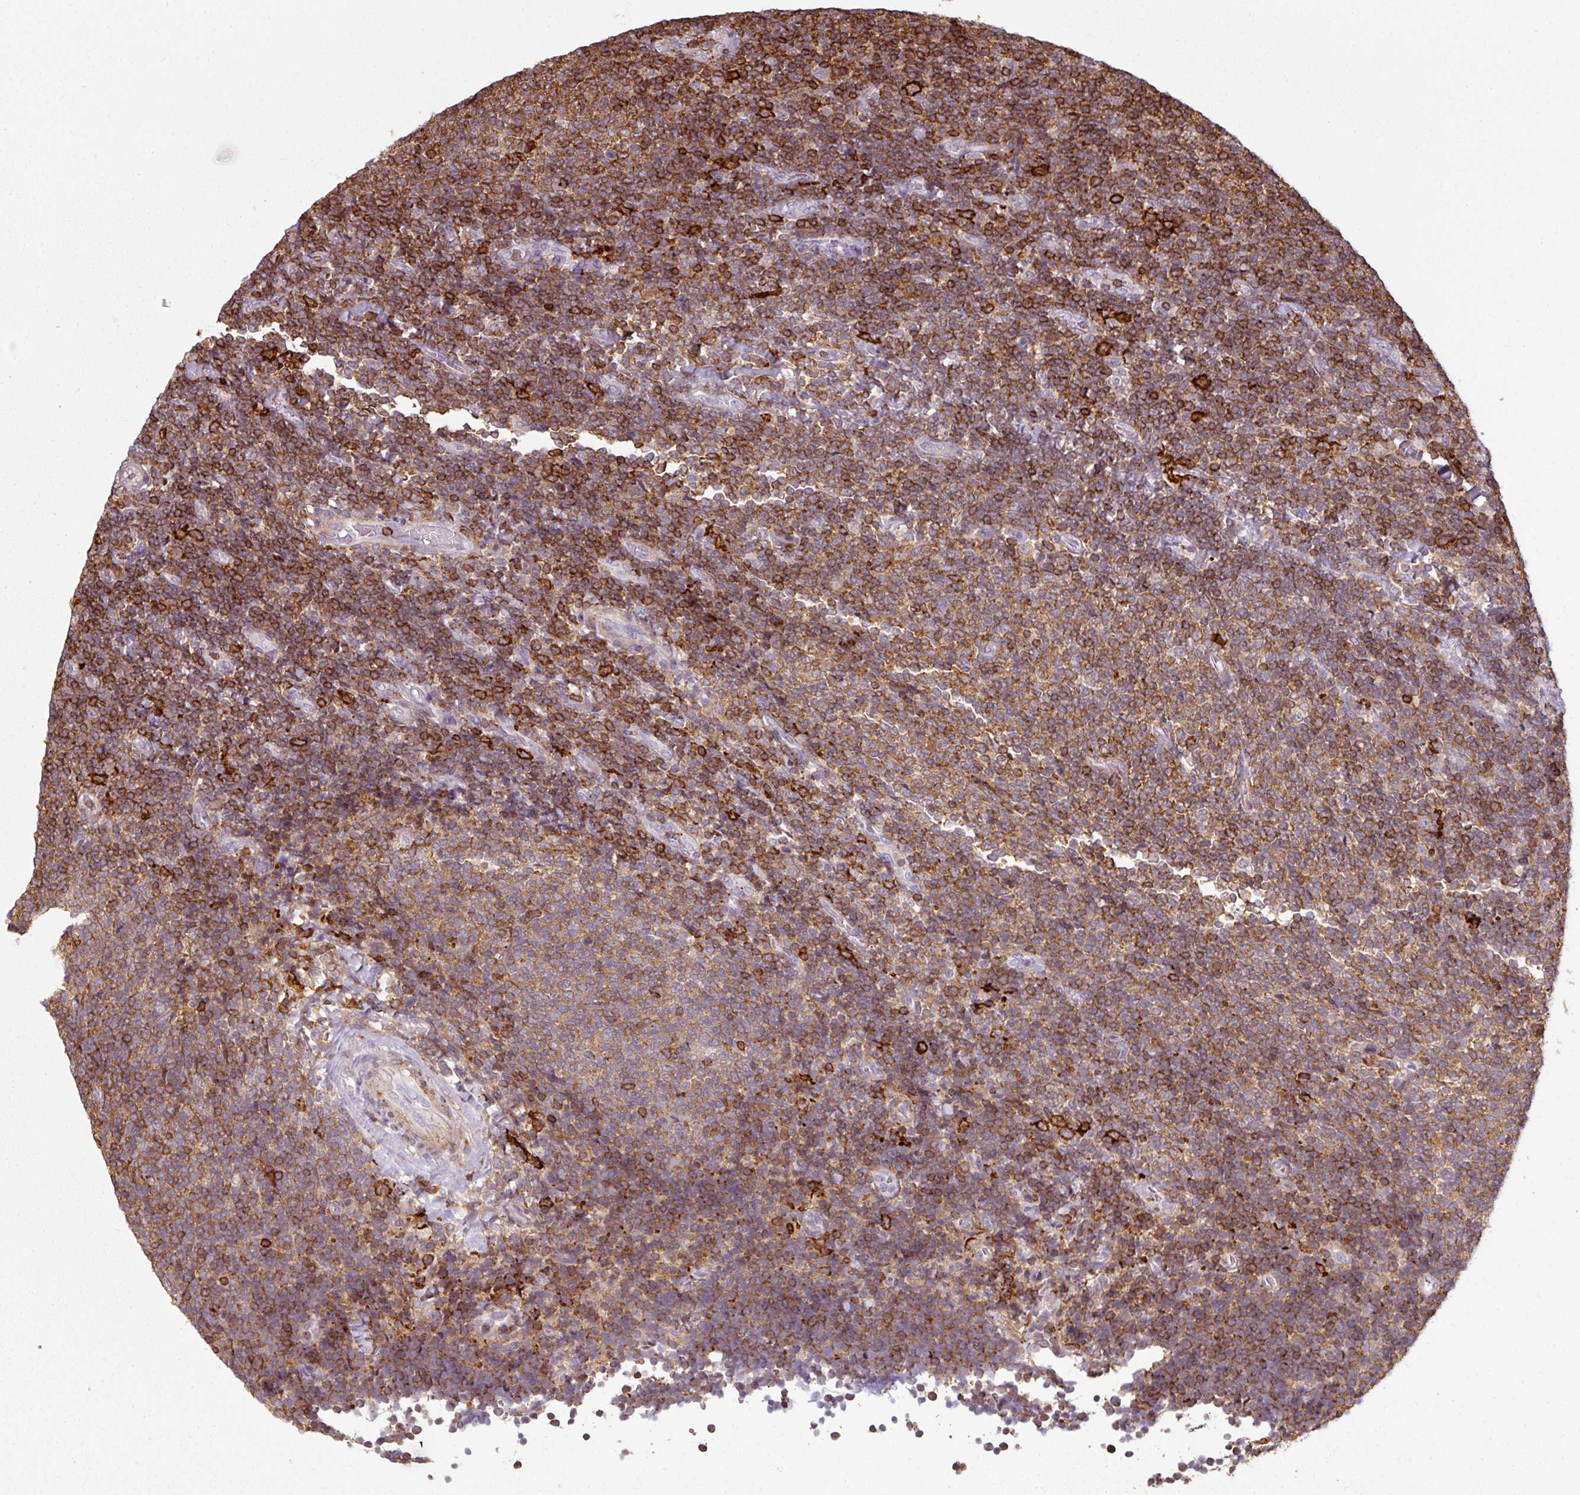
{"staining": {"intensity": "strong", "quantity": ">75%", "location": "cytoplasmic/membranous"}, "tissue": "lymphoma", "cell_type": "Tumor cells", "image_type": "cancer", "snomed": [{"axis": "morphology", "description": "Malignant lymphoma, non-Hodgkin's type, Low grade"}, {"axis": "topography", "description": "Lymph node"}], "caption": "Protein positivity by IHC demonstrates strong cytoplasmic/membranous staining in about >75% of tumor cells in low-grade malignant lymphoma, non-Hodgkin's type.", "gene": "OLFML2B", "patient": {"sex": "male", "age": 52}}